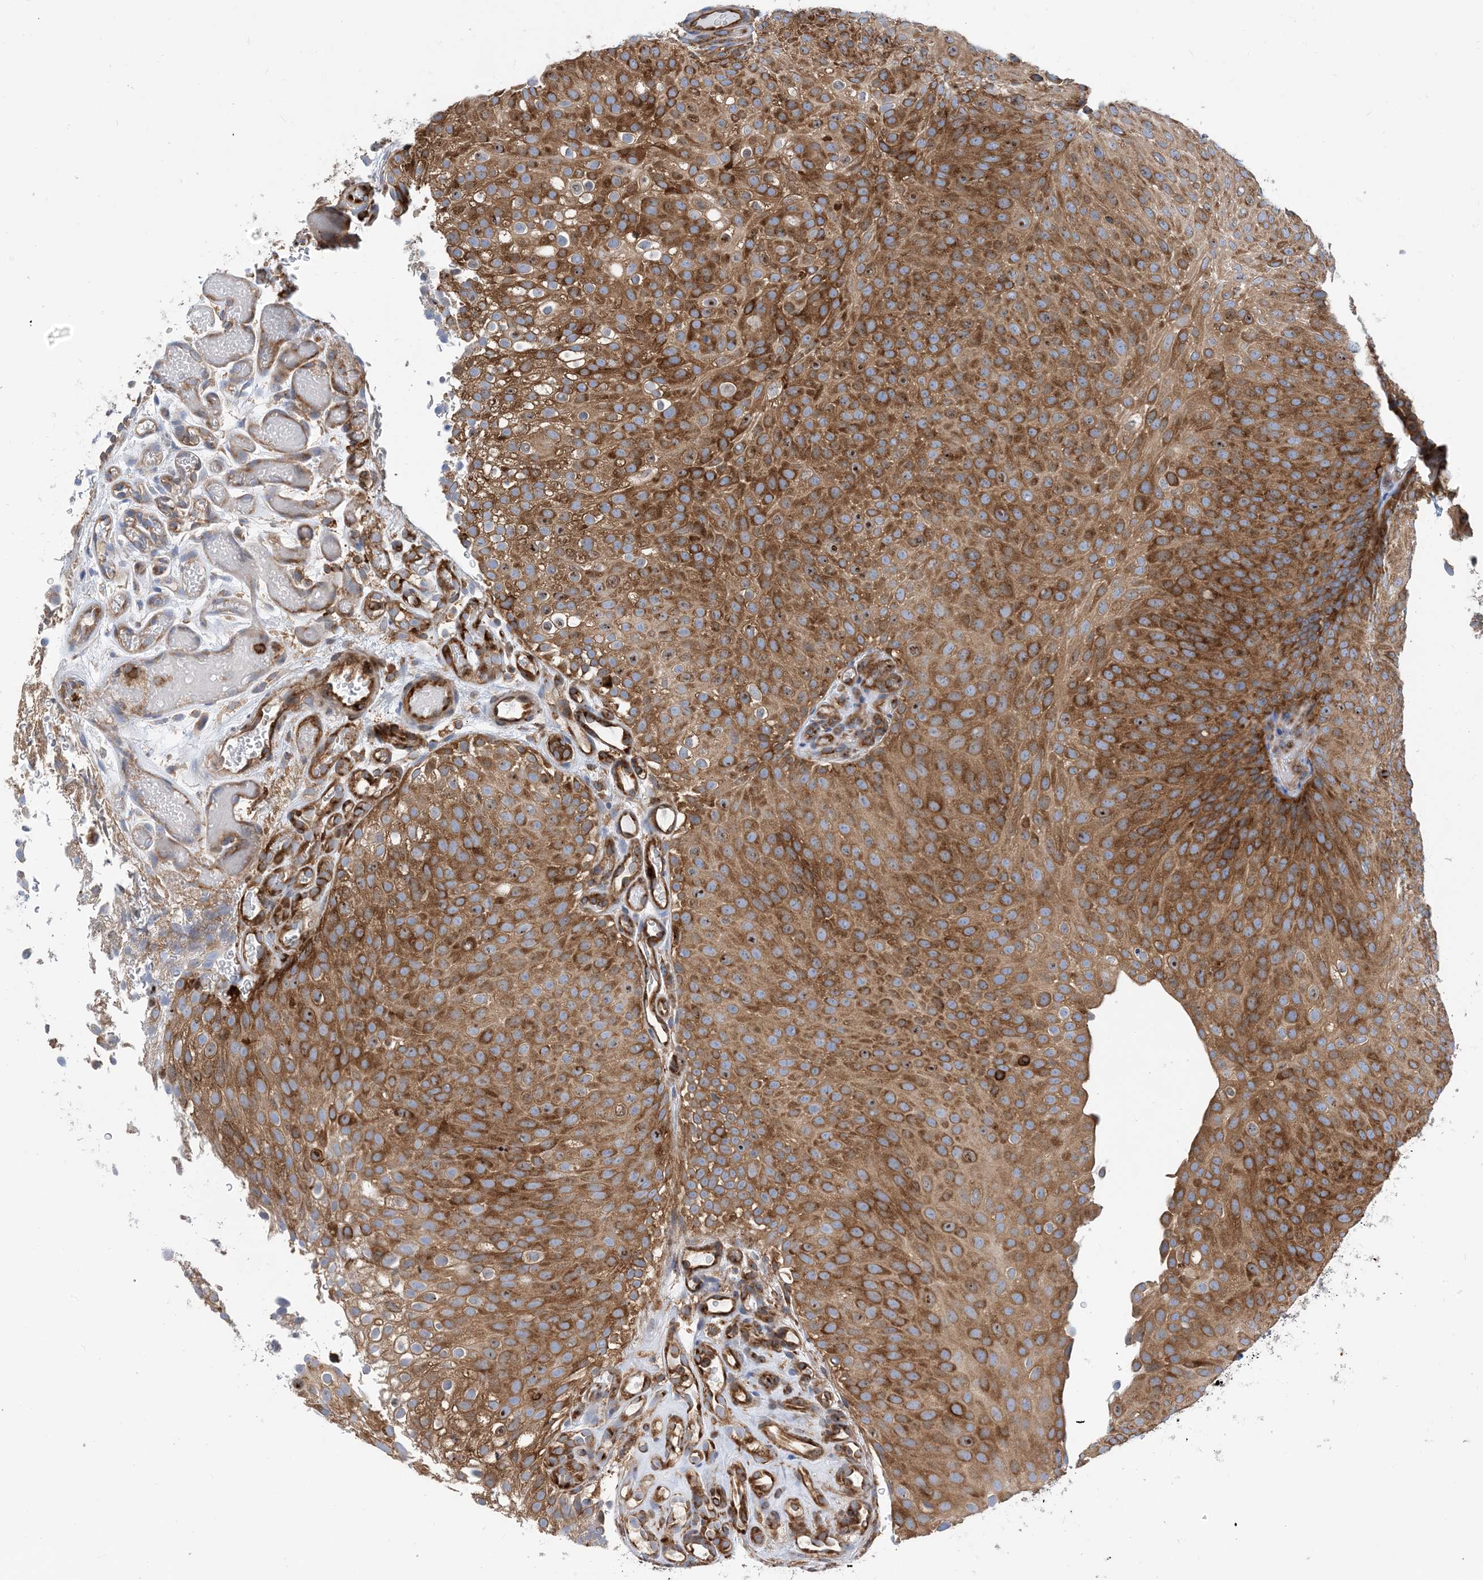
{"staining": {"intensity": "moderate", "quantity": ">75%", "location": "cytoplasmic/membranous"}, "tissue": "urothelial cancer", "cell_type": "Tumor cells", "image_type": "cancer", "snomed": [{"axis": "morphology", "description": "Urothelial carcinoma, Low grade"}, {"axis": "topography", "description": "Urinary bladder"}], "caption": "A brown stain highlights moderate cytoplasmic/membranous expression of a protein in urothelial cancer tumor cells.", "gene": "DYNC1LI1", "patient": {"sex": "male", "age": 78}}